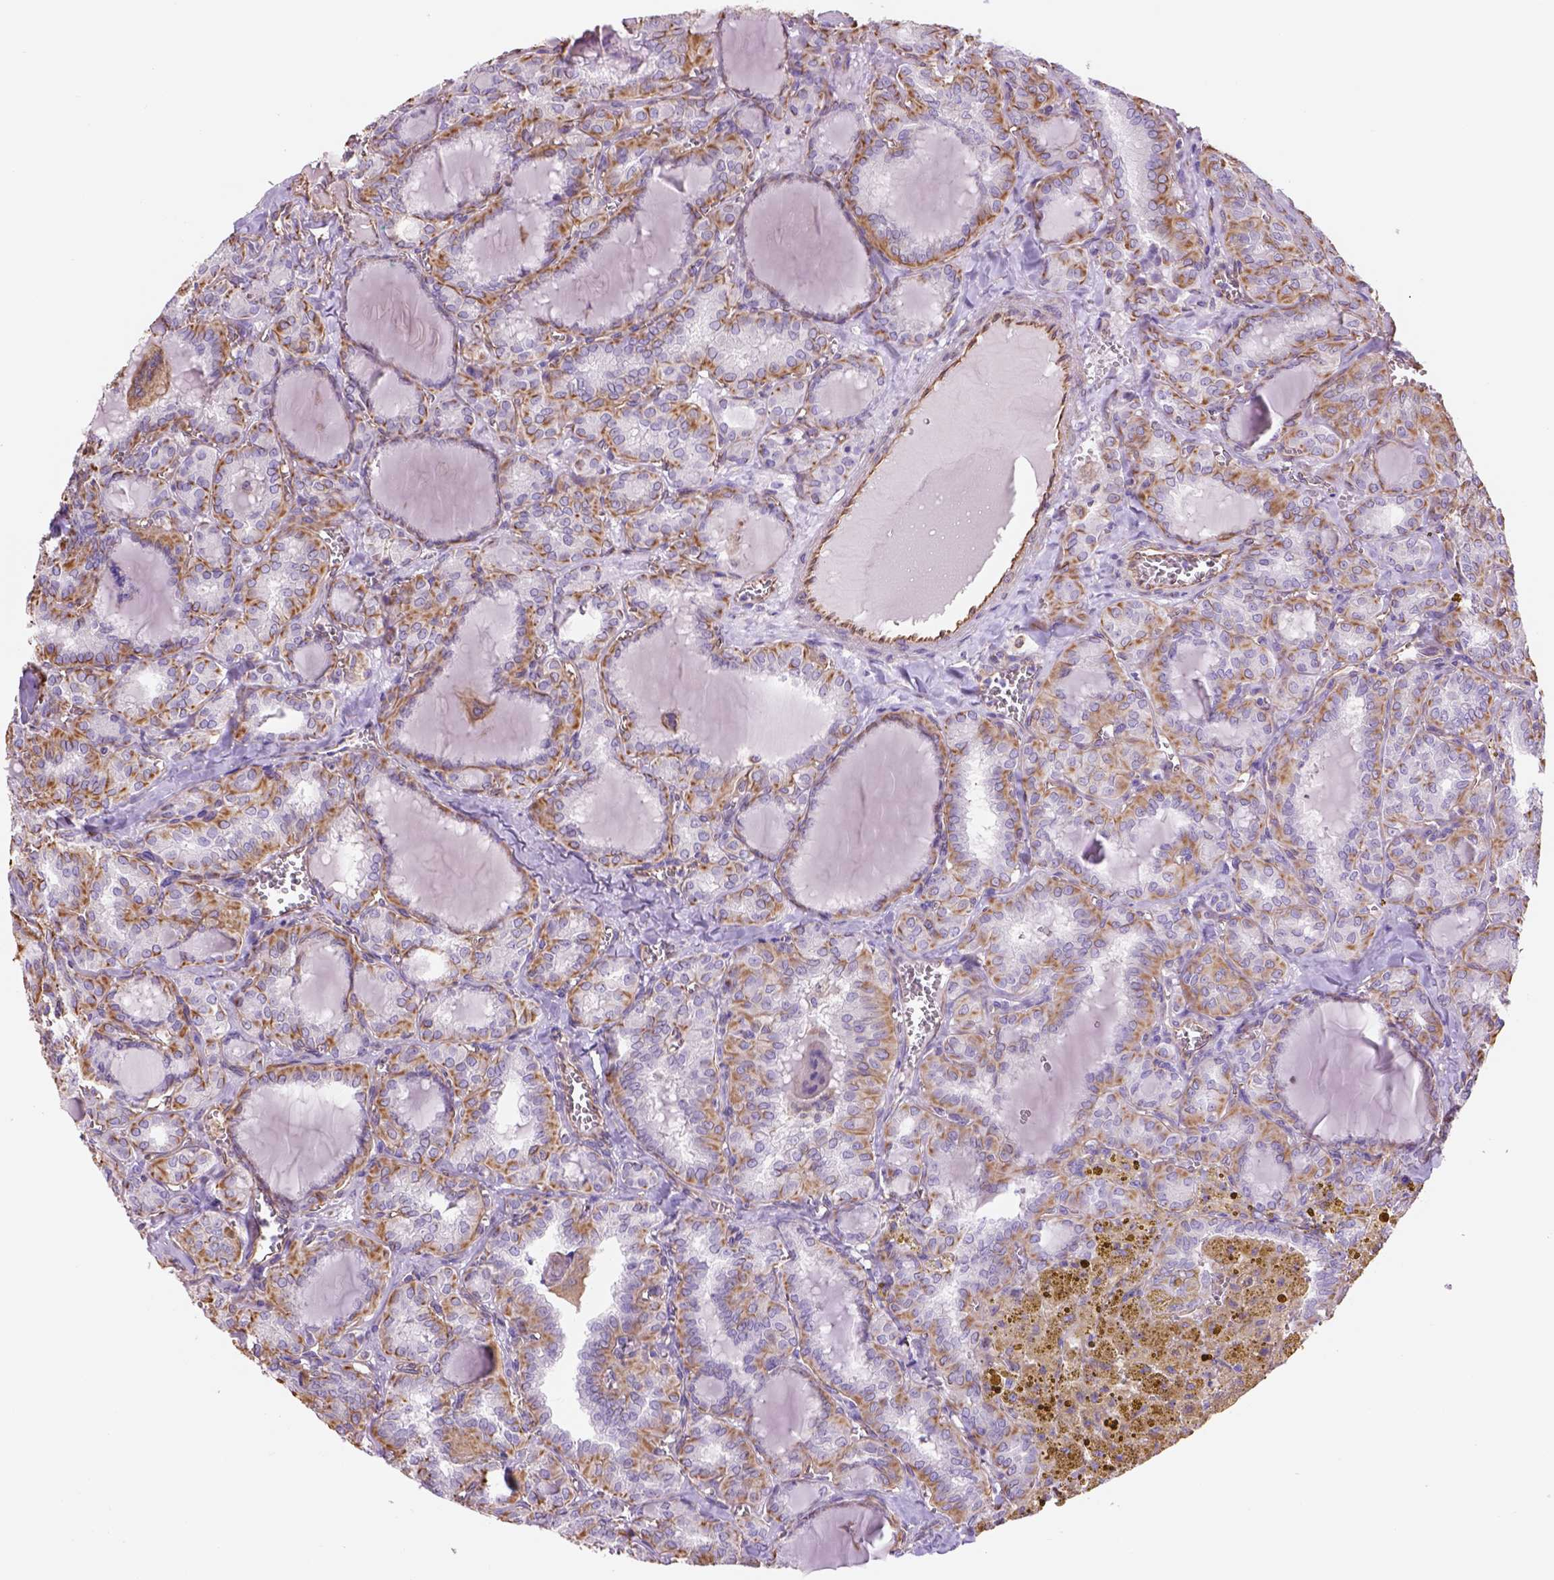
{"staining": {"intensity": "moderate", "quantity": ">75%", "location": "cytoplasmic/membranous"}, "tissue": "thyroid cancer", "cell_type": "Tumor cells", "image_type": "cancer", "snomed": [{"axis": "morphology", "description": "Papillary adenocarcinoma, NOS"}, {"axis": "topography", "description": "Thyroid gland"}], "caption": "An immunohistochemistry (IHC) photomicrograph of tumor tissue is shown. Protein staining in brown shows moderate cytoplasmic/membranous positivity in thyroid cancer (papillary adenocarcinoma) within tumor cells. Using DAB (brown) and hematoxylin (blue) stains, captured at high magnification using brightfield microscopy.", "gene": "ZZZ3", "patient": {"sex": "female", "age": 41}}